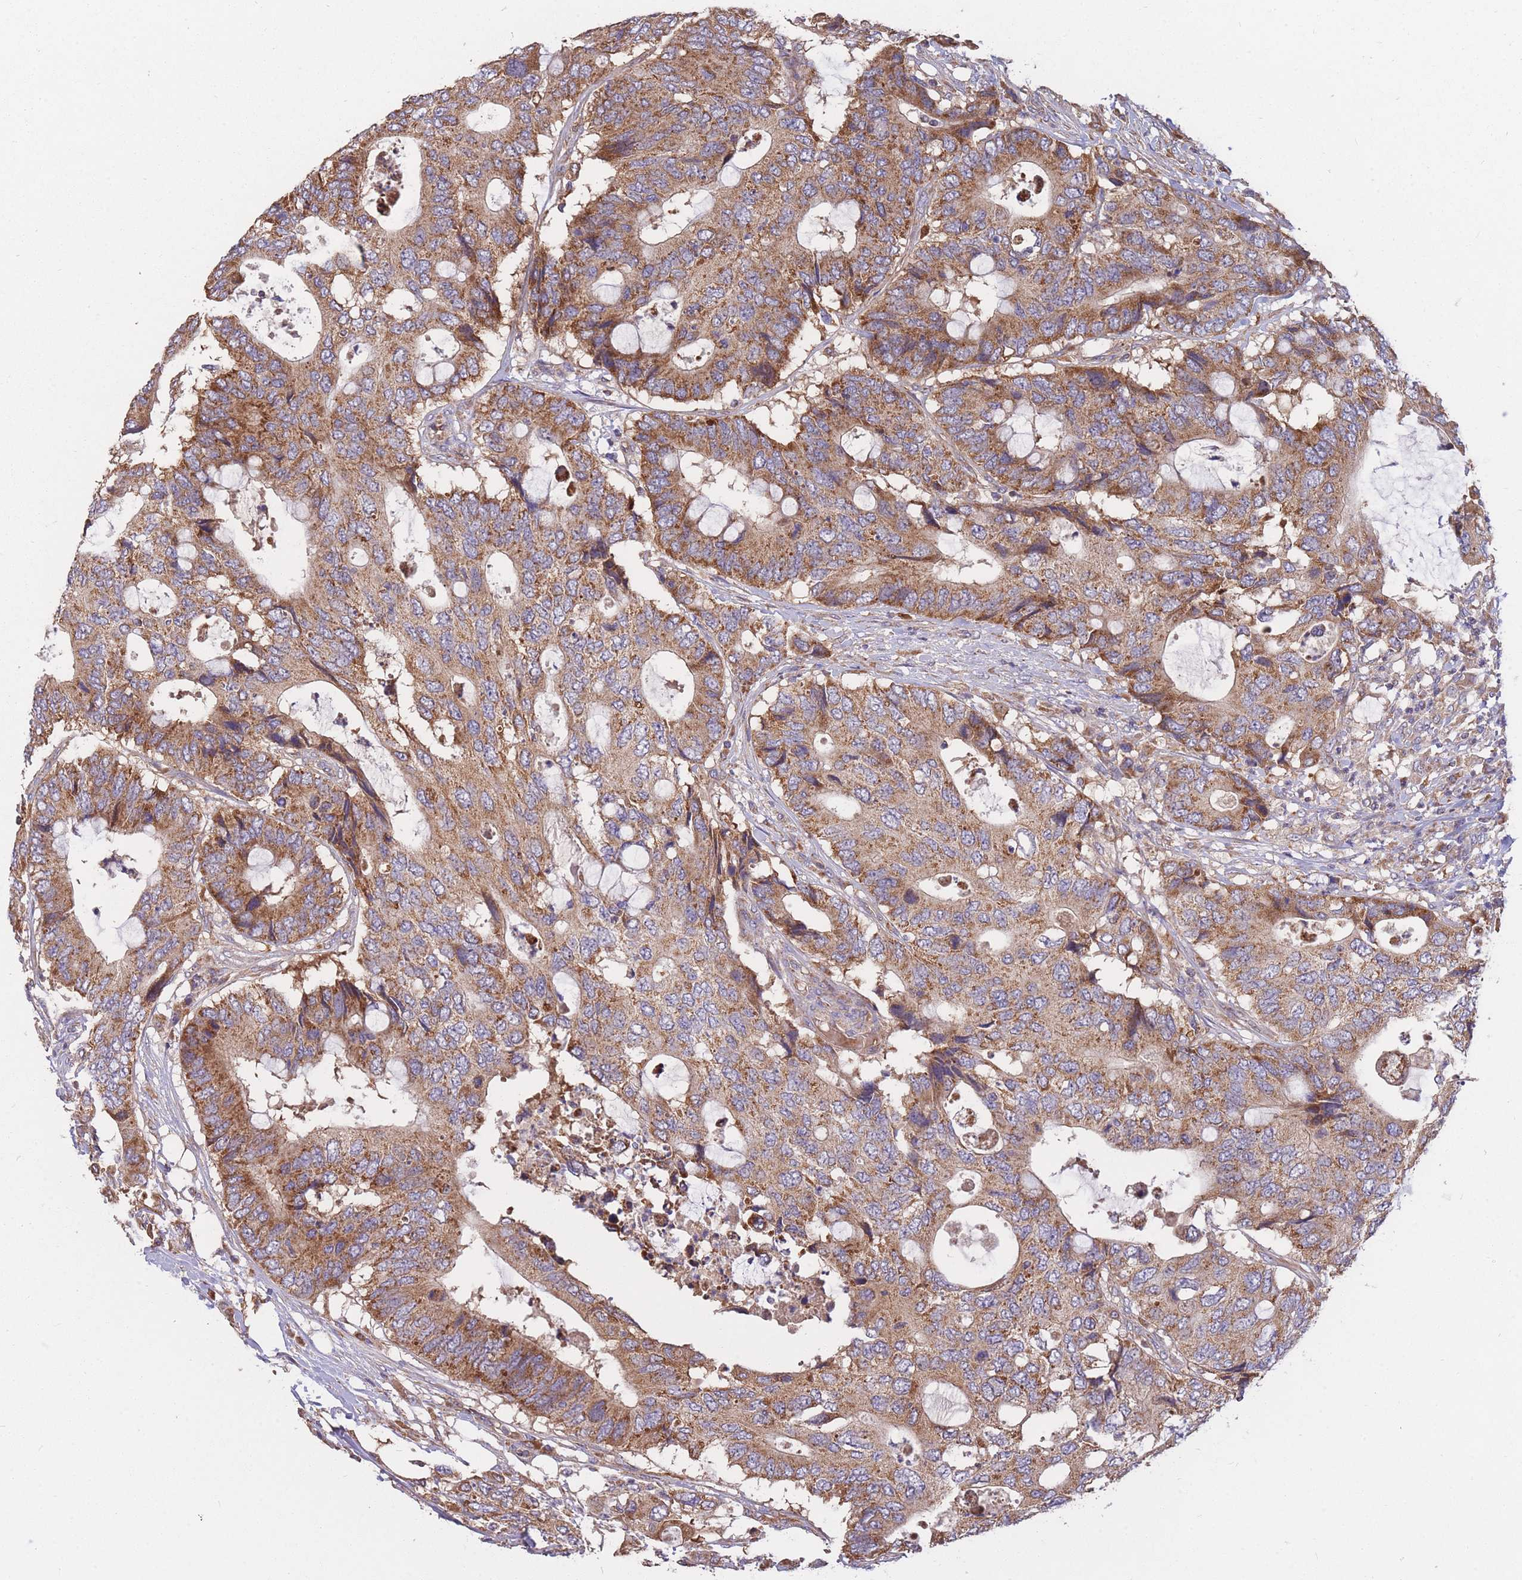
{"staining": {"intensity": "moderate", "quantity": ">75%", "location": "cytoplasmic/membranous"}, "tissue": "colorectal cancer", "cell_type": "Tumor cells", "image_type": "cancer", "snomed": [{"axis": "morphology", "description": "Adenocarcinoma, NOS"}, {"axis": "topography", "description": "Colon"}], "caption": "The image exhibits staining of colorectal adenocarcinoma, revealing moderate cytoplasmic/membranous protein positivity (brown color) within tumor cells.", "gene": "PTPMT1", "patient": {"sex": "male", "age": 71}}